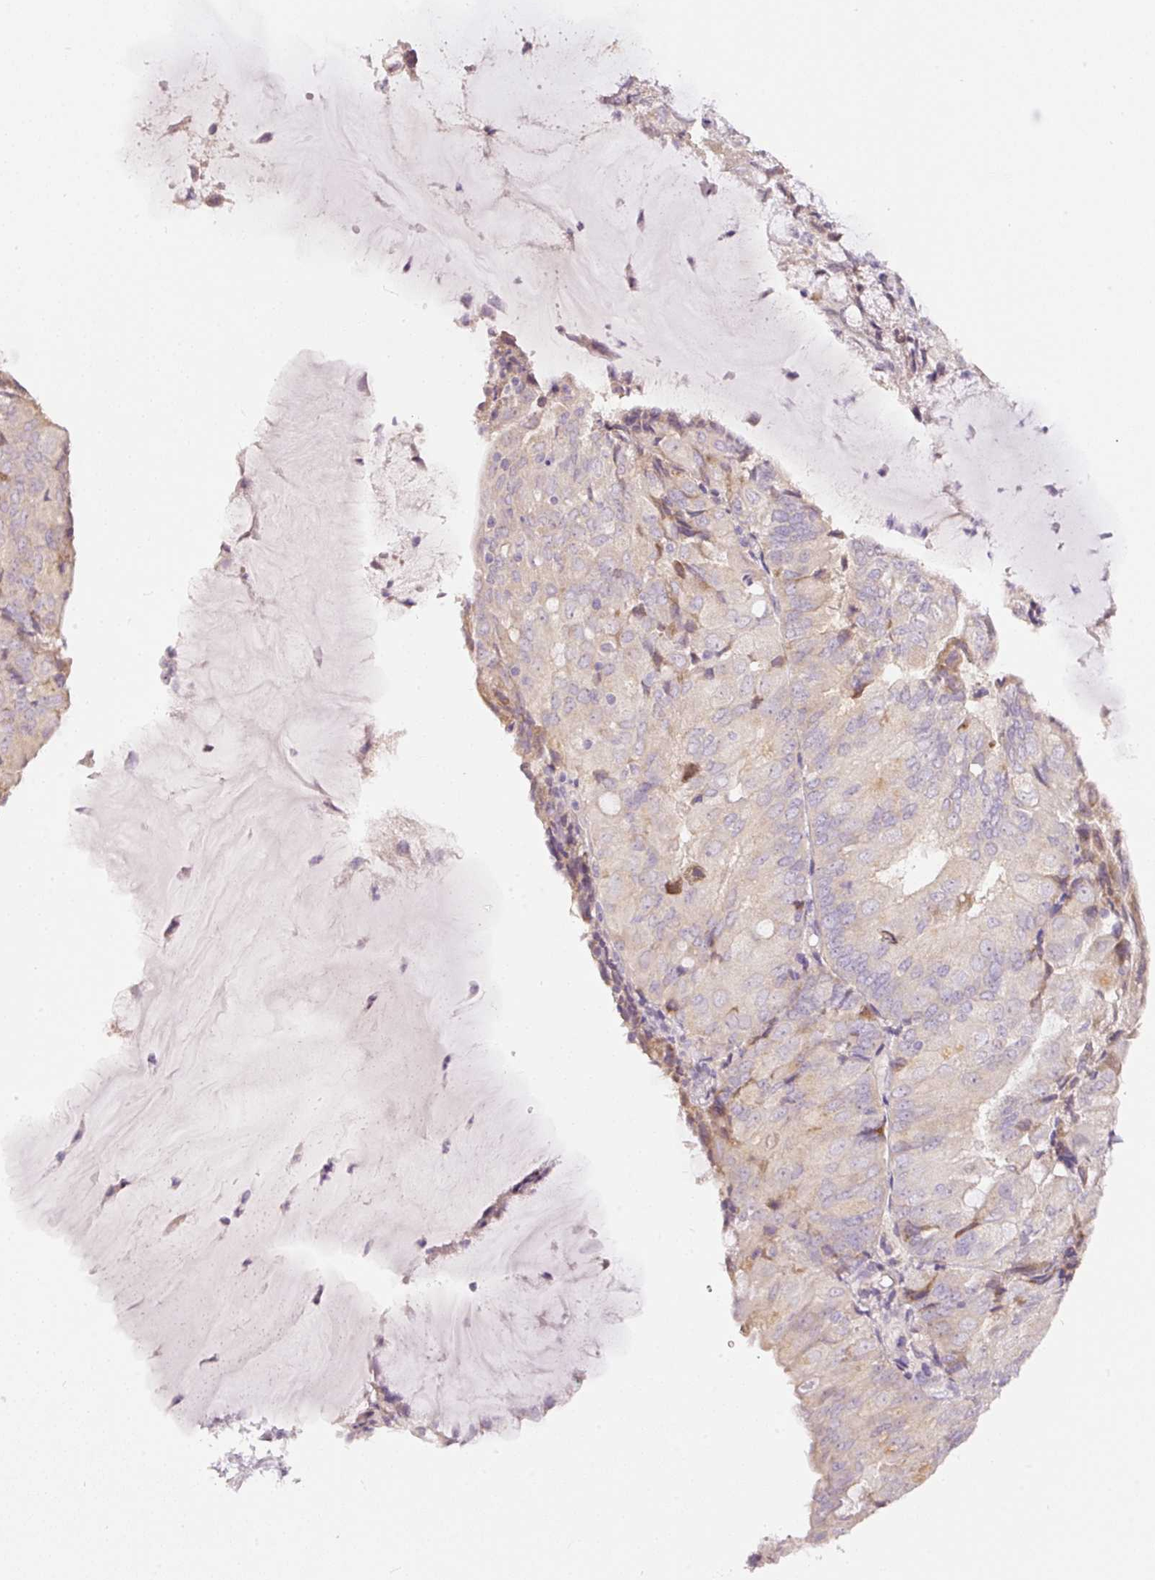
{"staining": {"intensity": "negative", "quantity": "none", "location": "none"}, "tissue": "endometrial cancer", "cell_type": "Tumor cells", "image_type": "cancer", "snomed": [{"axis": "morphology", "description": "Adenocarcinoma, NOS"}, {"axis": "topography", "description": "Endometrium"}], "caption": "Tumor cells show no significant protein expression in adenocarcinoma (endometrial). (DAB (3,3'-diaminobenzidine) IHC visualized using brightfield microscopy, high magnification).", "gene": "RSPO2", "patient": {"sex": "female", "age": 81}}